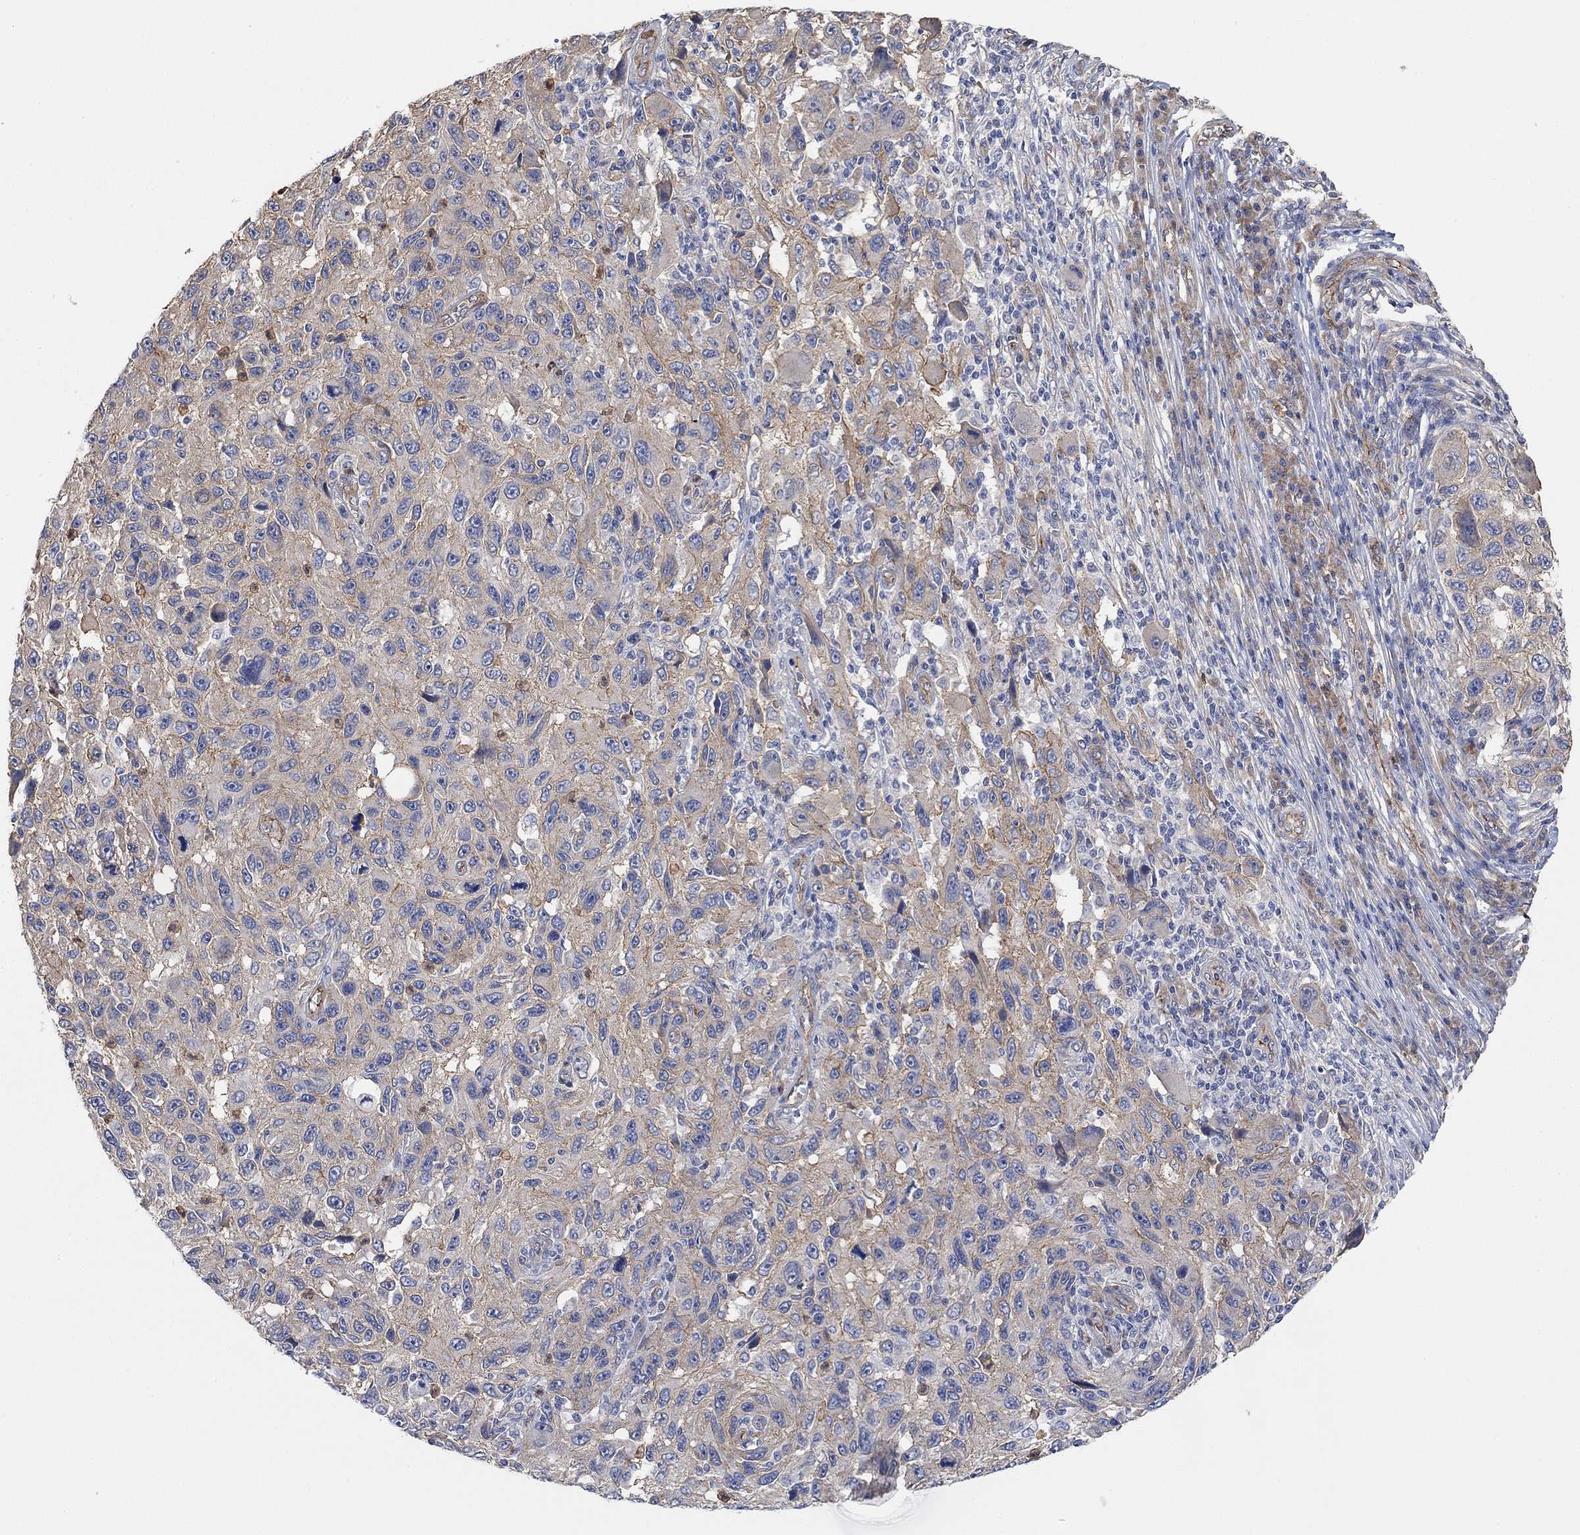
{"staining": {"intensity": "moderate", "quantity": "<25%", "location": "cytoplasmic/membranous"}, "tissue": "melanoma", "cell_type": "Tumor cells", "image_type": "cancer", "snomed": [{"axis": "morphology", "description": "Malignant melanoma, NOS"}, {"axis": "topography", "description": "Skin"}], "caption": "About <25% of tumor cells in melanoma exhibit moderate cytoplasmic/membranous protein expression as visualized by brown immunohistochemical staining.", "gene": "SYT16", "patient": {"sex": "male", "age": 53}}